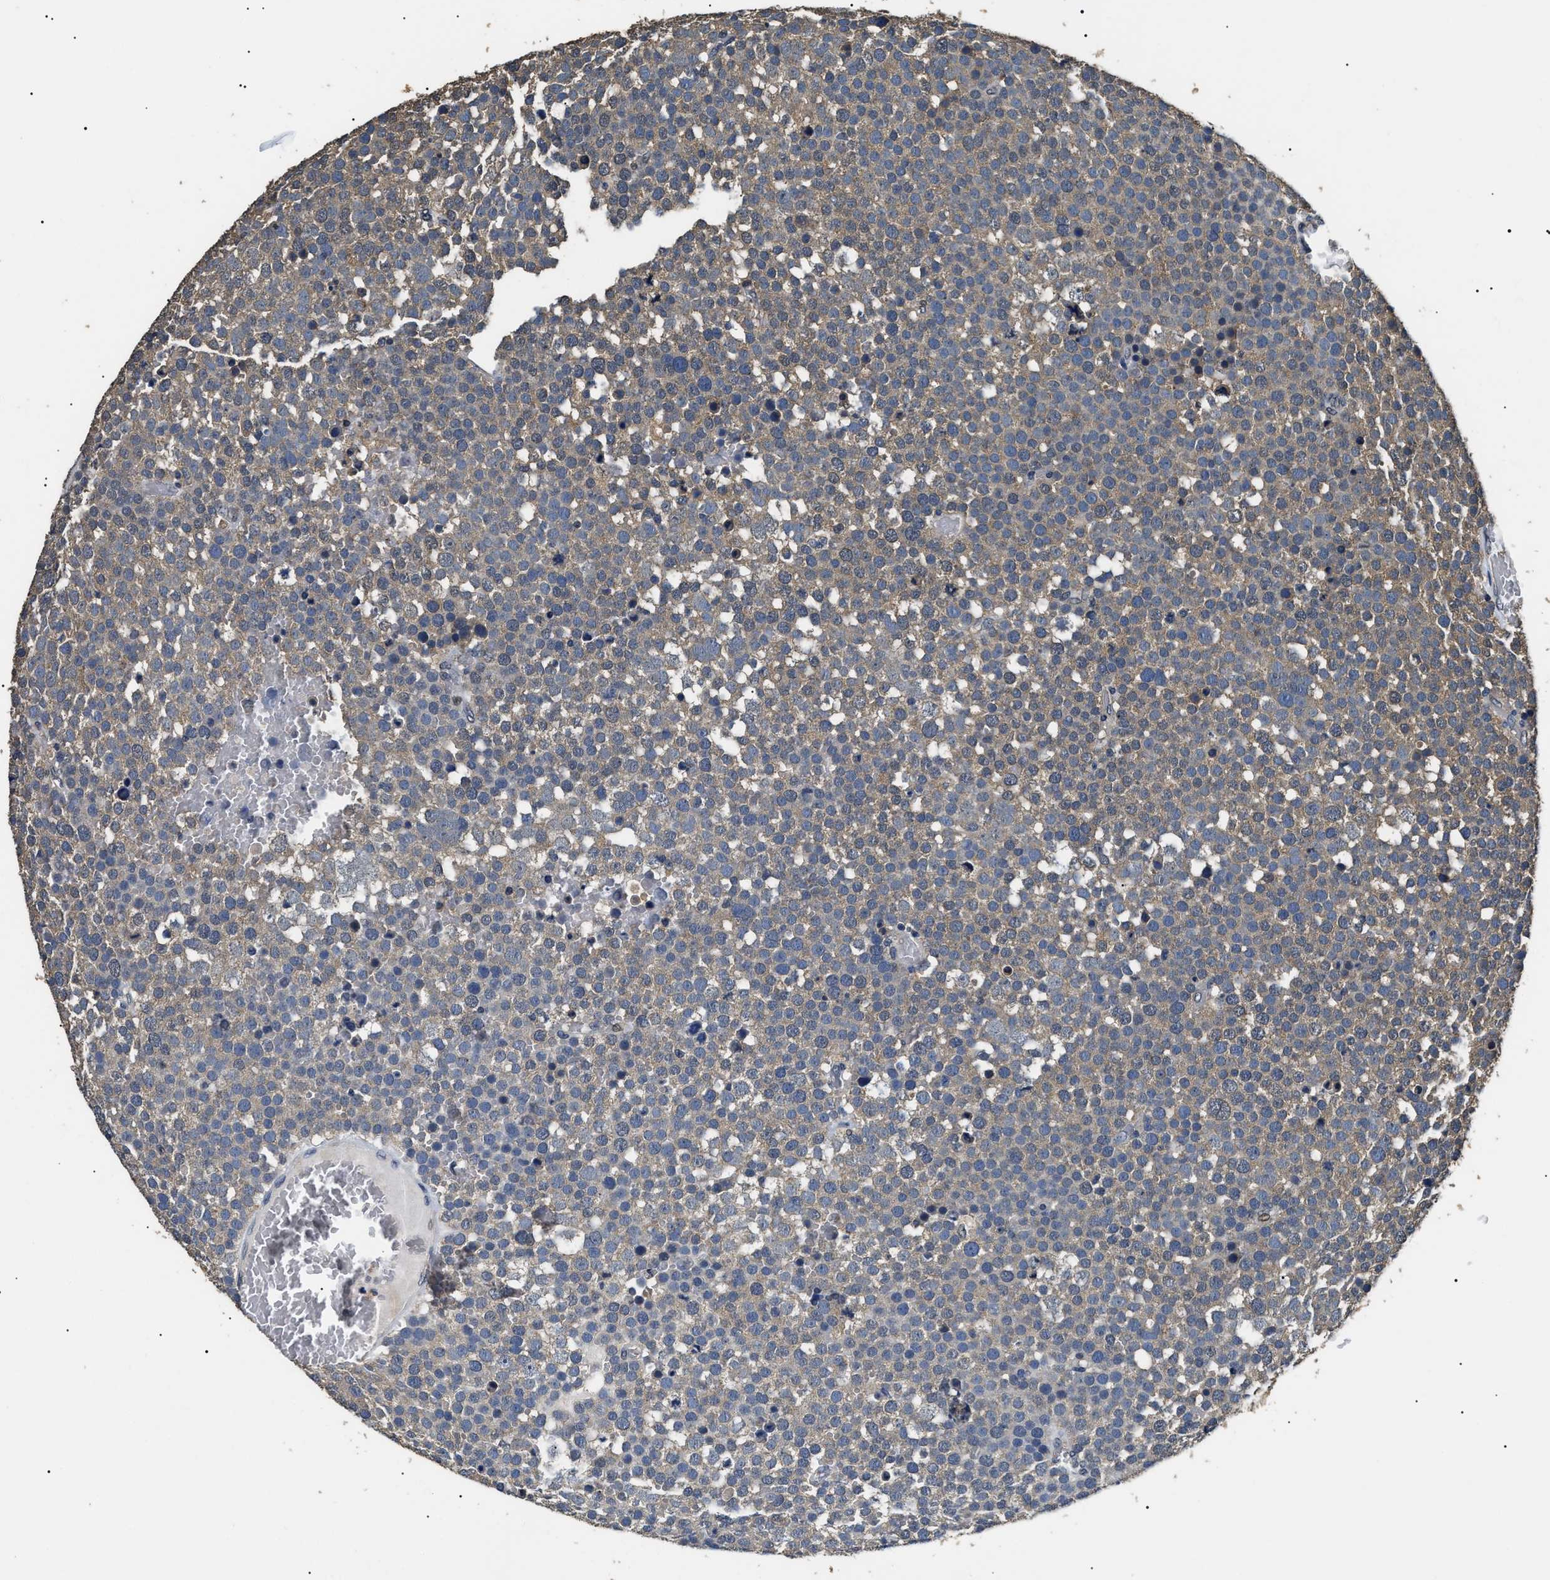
{"staining": {"intensity": "weak", "quantity": "25%-75%", "location": "cytoplasmic/membranous"}, "tissue": "testis cancer", "cell_type": "Tumor cells", "image_type": "cancer", "snomed": [{"axis": "morphology", "description": "Seminoma, NOS"}, {"axis": "topography", "description": "Testis"}], "caption": "Human testis seminoma stained with a brown dye demonstrates weak cytoplasmic/membranous positive expression in about 25%-75% of tumor cells.", "gene": "PSMD8", "patient": {"sex": "male", "age": 71}}